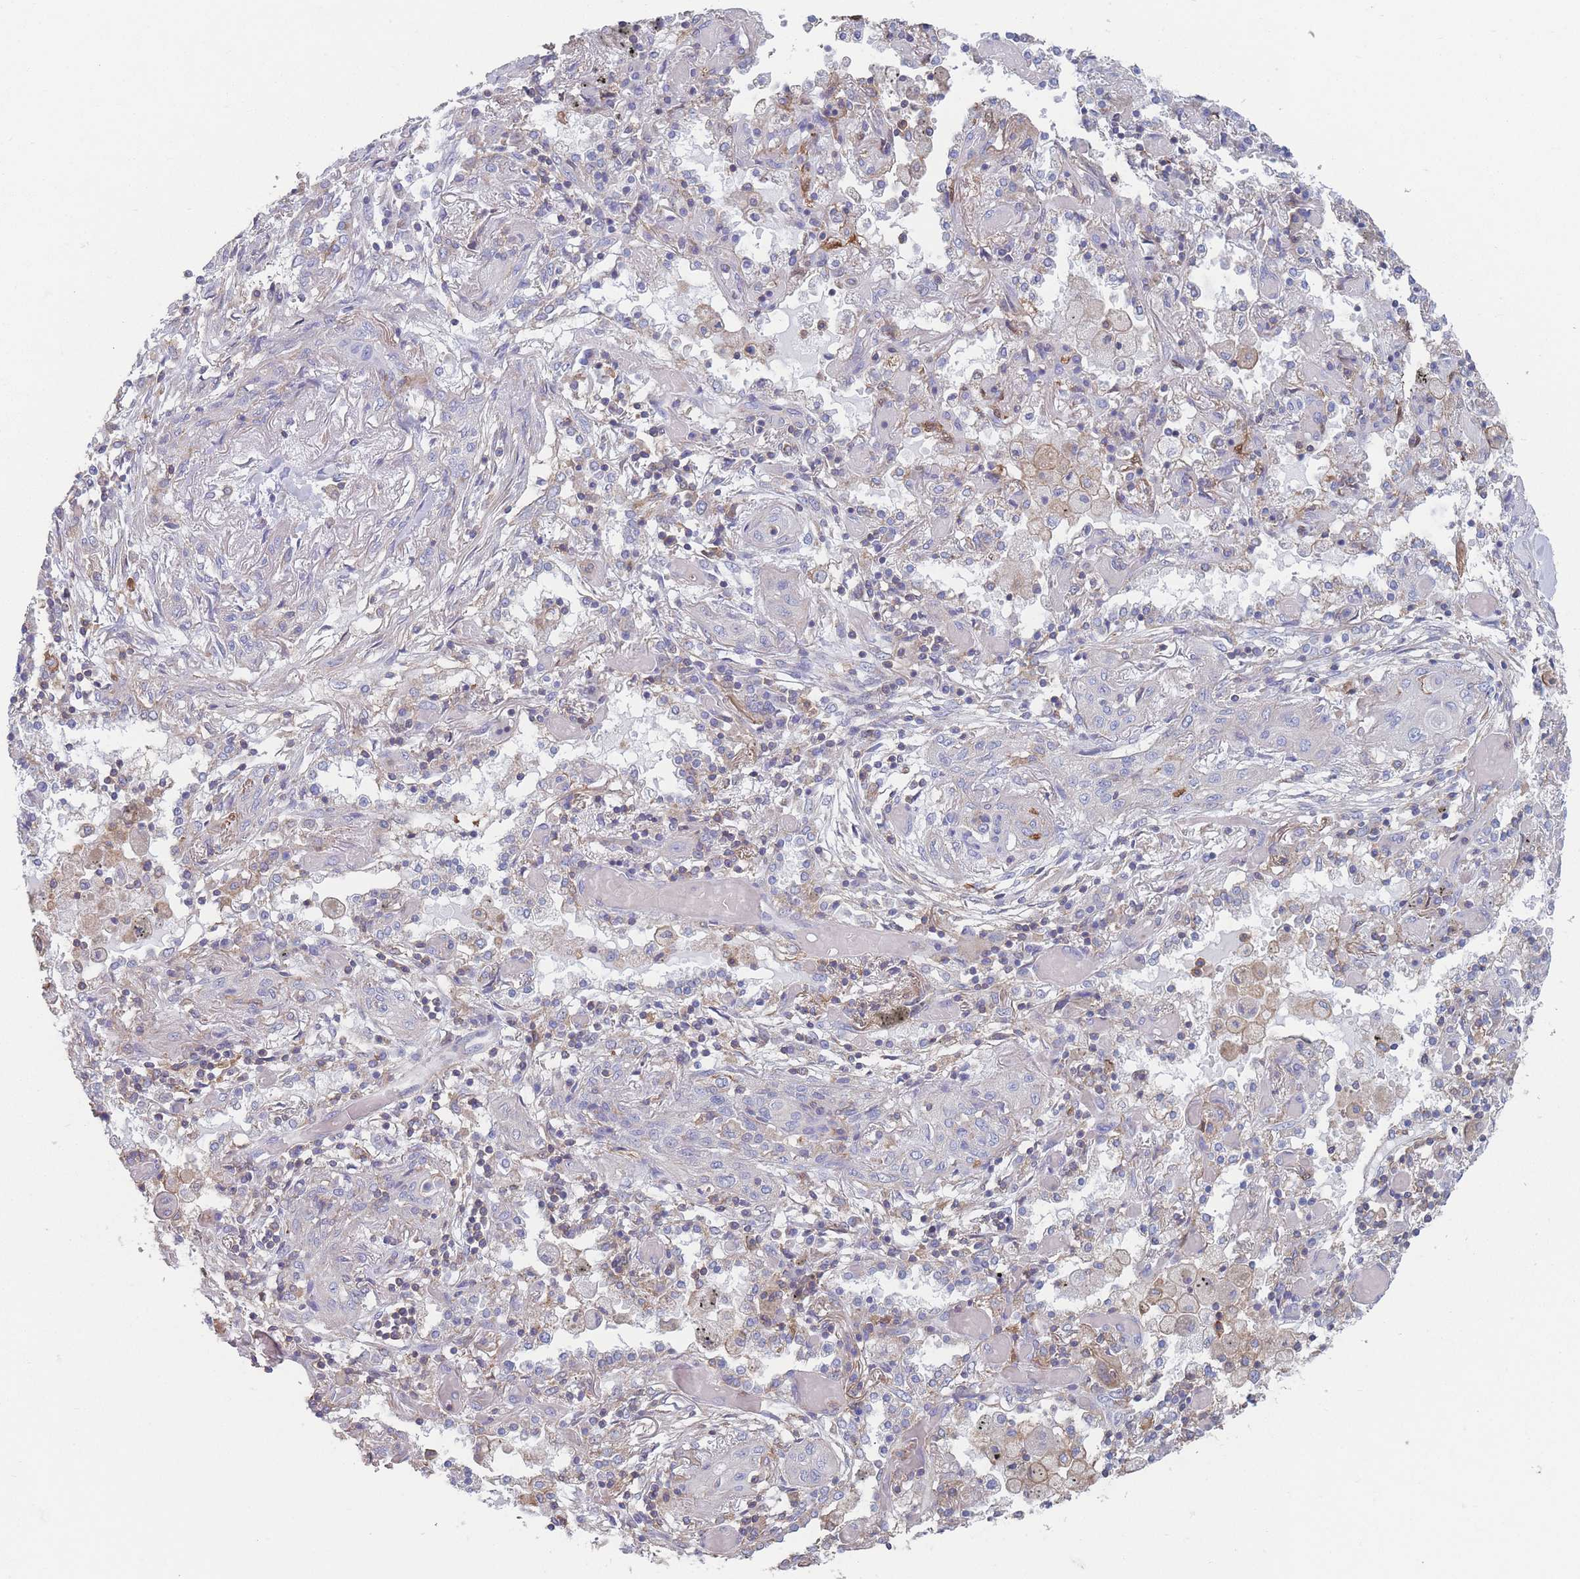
{"staining": {"intensity": "negative", "quantity": "none", "location": "none"}, "tissue": "lung cancer", "cell_type": "Tumor cells", "image_type": "cancer", "snomed": [{"axis": "morphology", "description": "Squamous cell carcinoma, NOS"}, {"axis": "topography", "description": "Lung"}], "caption": "A high-resolution photomicrograph shows immunohistochemistry staining of lung cancer (squamous cell carcinoma), which reveals no significant staining in tumor cells. Nuclei are stained in blue.", "gene": "ADH1A", "patient": {"sex": "female", "age": 47}}